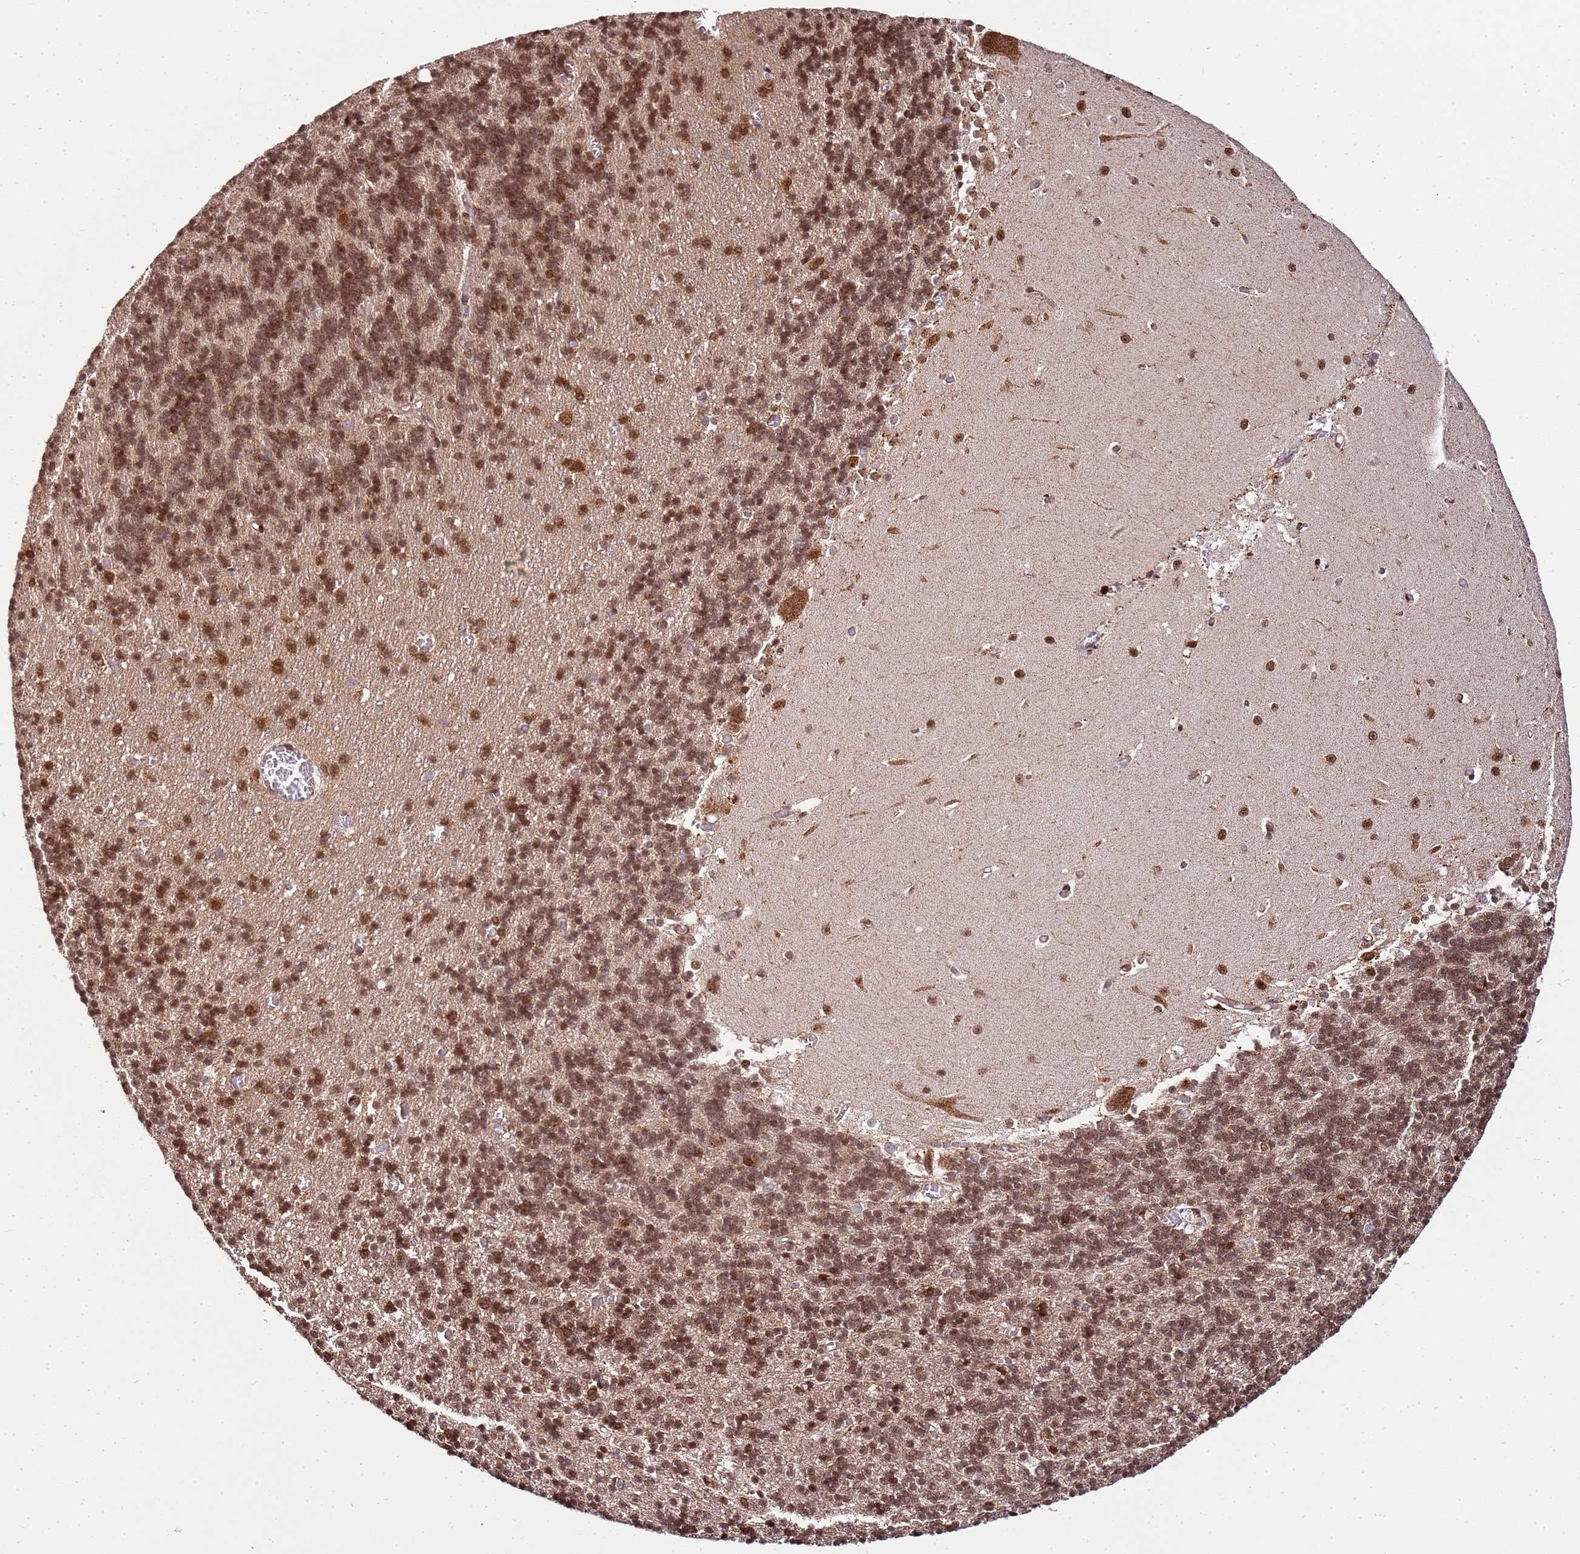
{"staining": {"intensity": "moderate", "quantity": ">75%", "location": "nuclear"}, "tissue": "cerebellum", "cell_type": "Cells in granular layer", "image_type": "normal", "snomed": [{"axis": "morphology", "description": "Normal tissue, NOS"}, {"axis": "topography", "description": "Cerebellum"}], "caption": "About >75% of cells in granular layer in normal cerebellum demonstrate moderate nuclear protein positivity as visualized by brown immunohistochemical staining.", "gene": "PEX14", "patient": {"sex": "male", "age": 37}}